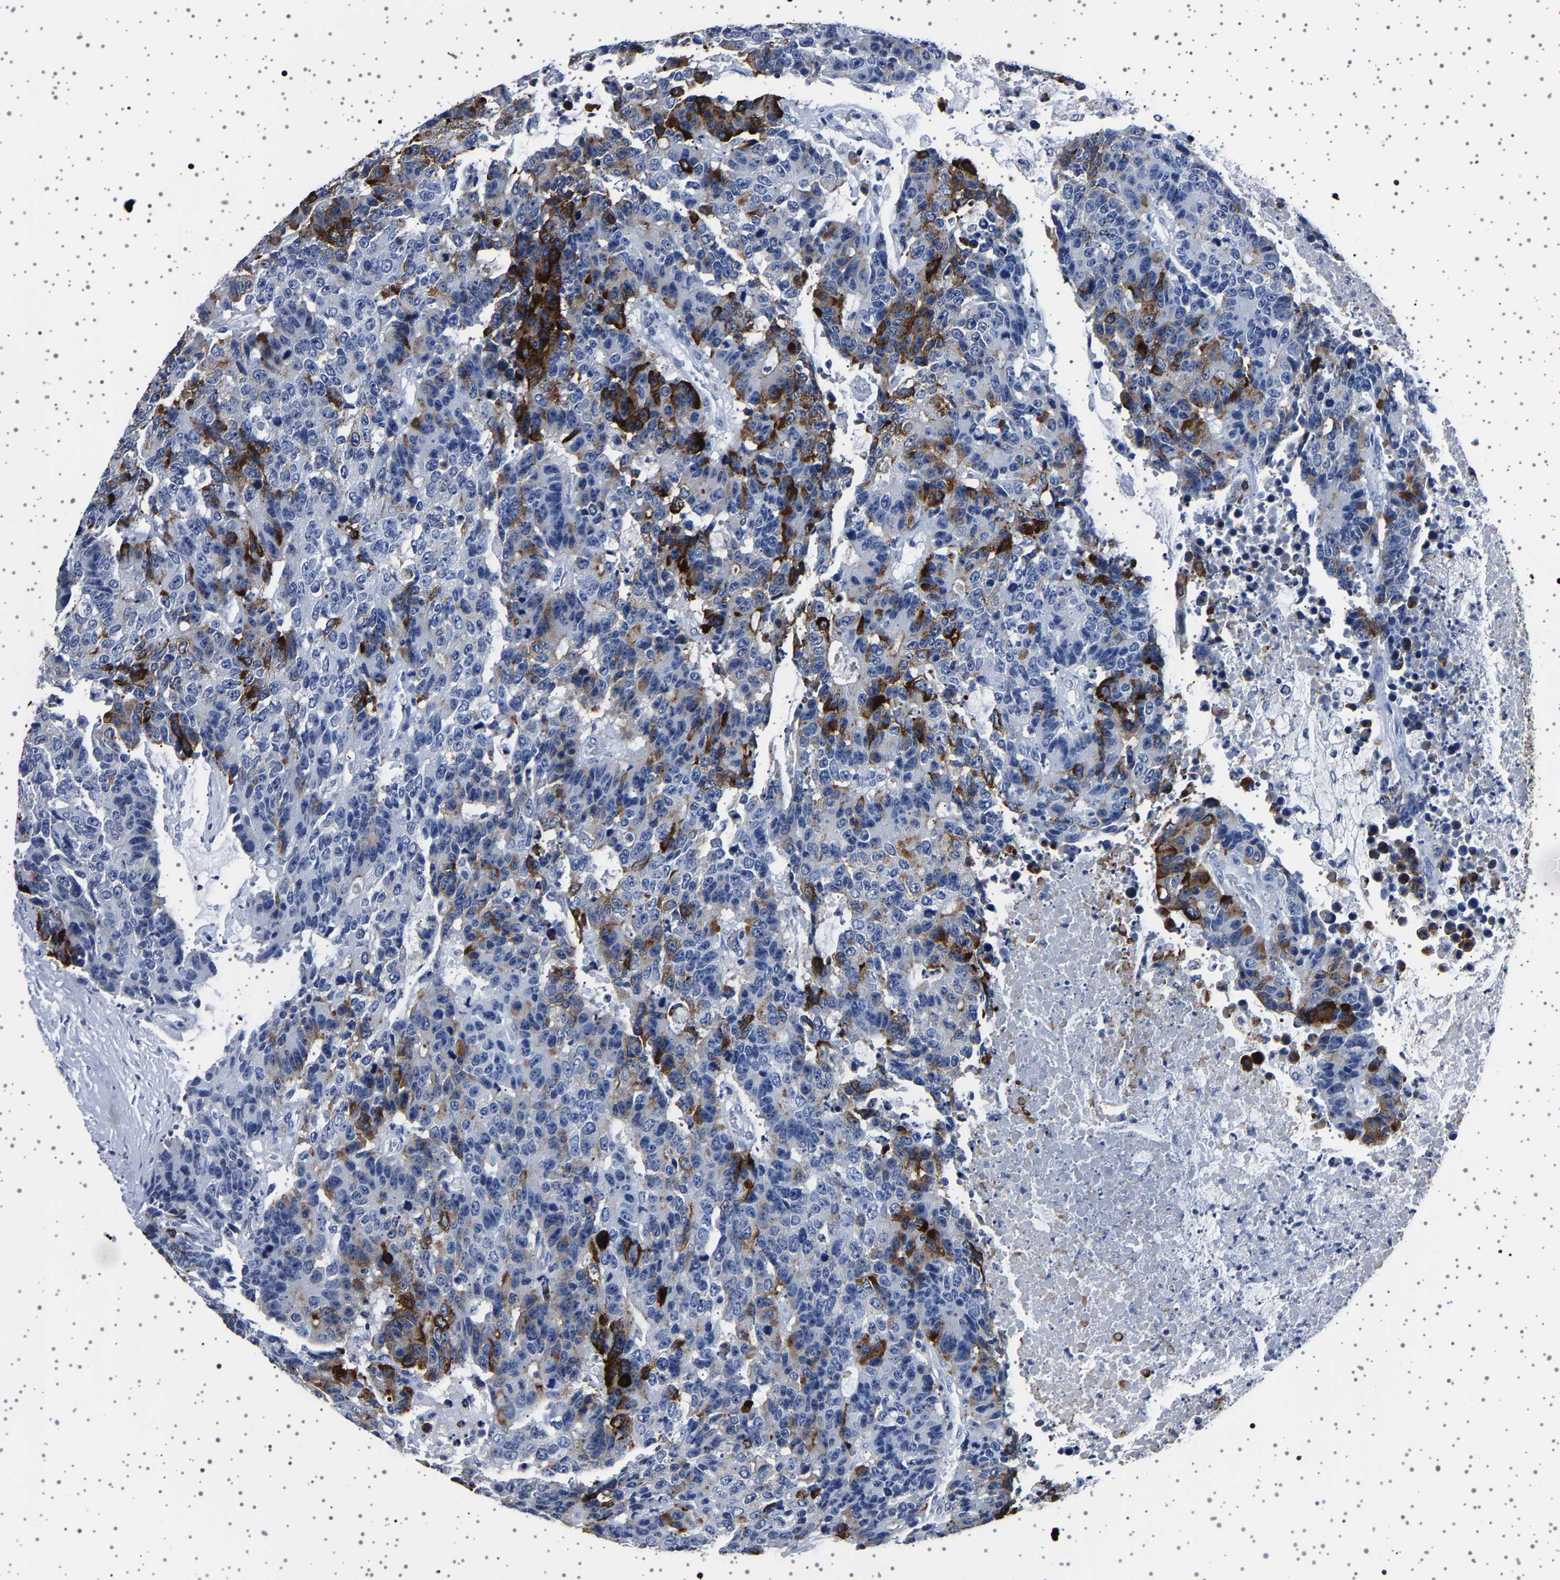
{"staining": {"intensity": "strong", "quantity": "<25%", "location": "cytoplasmic/membranous"}, "tissue": "colorectal cancer", "cell_type": "Tumor cells", "image_type": "cancer", "snomed": [{"axis": "morphology", "description": "Adenocarcinoma, NOS"}, {"axis": "topography", "description": "Colon"}], "caption": "This photomicrograph exhibits colorectal cancer stained with immunohistochemistry (IHC) to label a protein in brown. The cytoplasmic/membranous of tumor cells show strong positivity for the protein. Nuclei are counter-stained blue.", "gene": "TFF3", "patient": {"sex": "female", "age": 86}}